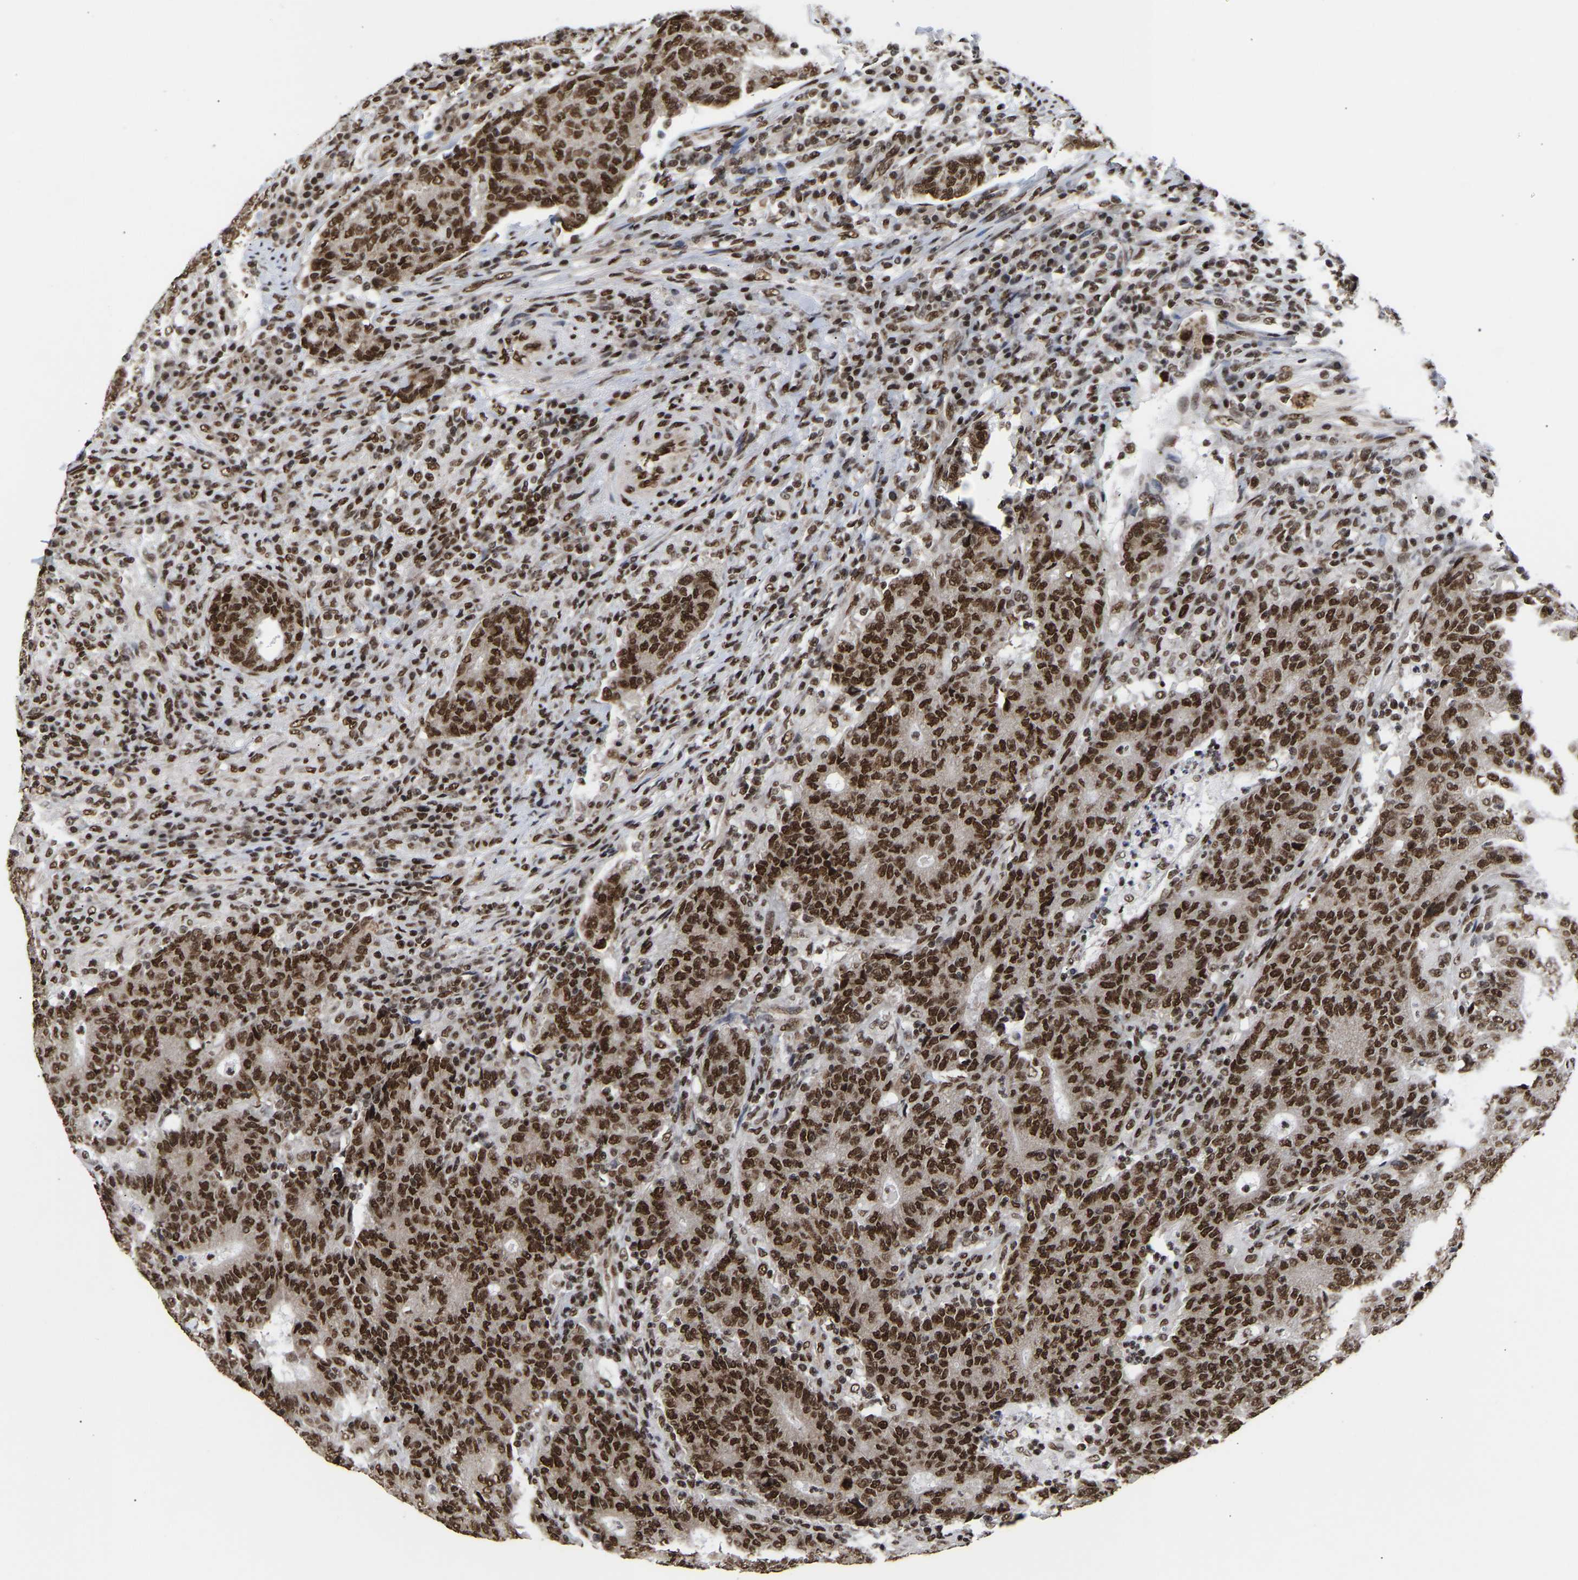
{"staining": {"intensity": "strong", "quantity": ">75%", "location": "nuclear"}, "tissue": "colorectal cancer", "cell_type": "Tumor cells", "image_type": "cancer", "snomed": [{"axis": "morphology", "description": "Normal tissue, NOS"}, {"axis": "morphology", "description": "Adenocarcinoma, NOS"}, {"axis": "topography", "description": "Colon"}], "caption": "Tumor cells reveal strong nuclear positivity in approximately >75% of cells in colorectal cancer.", "gene": "PSIP1", "patient": {"sex": "female", "age": 75}}